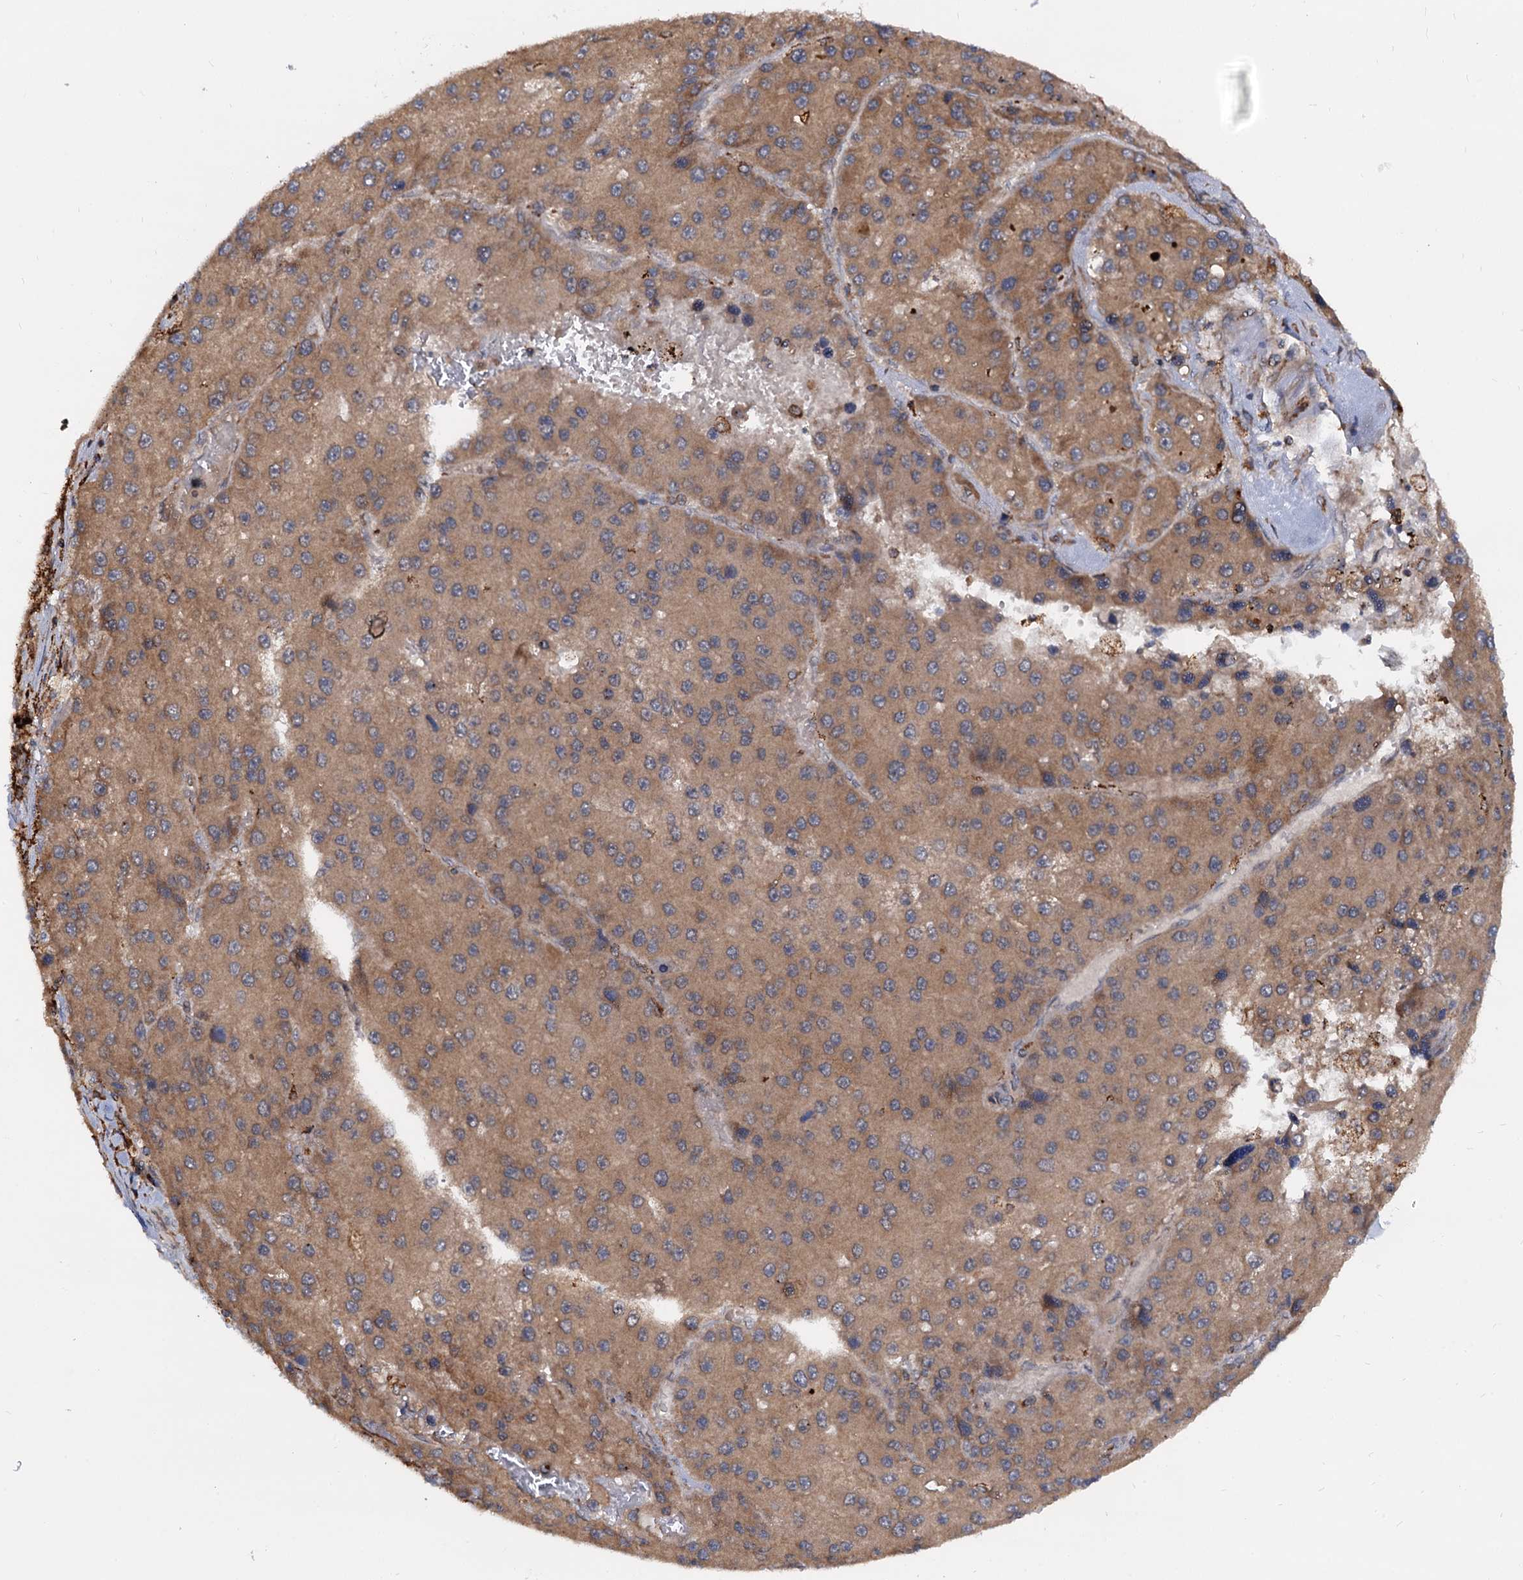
{"staining": {"intensity": "moderate", "quantity": ">75%", "location": "cytoplasmic/membranous"}, "tissue": "liver cancer", "cell_type": "Tumor cells", "image_type": "cancer", "snomed": [{"axis": "morphology", "description": "Carcinoma, Hepatocellular, NOS"}, {"axis": "topography", "description": "Liver"}], "caption": "The photomicrograph exhibits immunohistochemical staining of liver cancer (hepatocellular carcinoma). There is moderate cytoplasmic/membranous expression is identified in about >75% of tumor cells. Immunohistochemistry (ihc) stains the protein of interest in brown and the nuclei are stained blue.", "gene": "UFM1", "patient": {"sex": "female", "age": 73}}